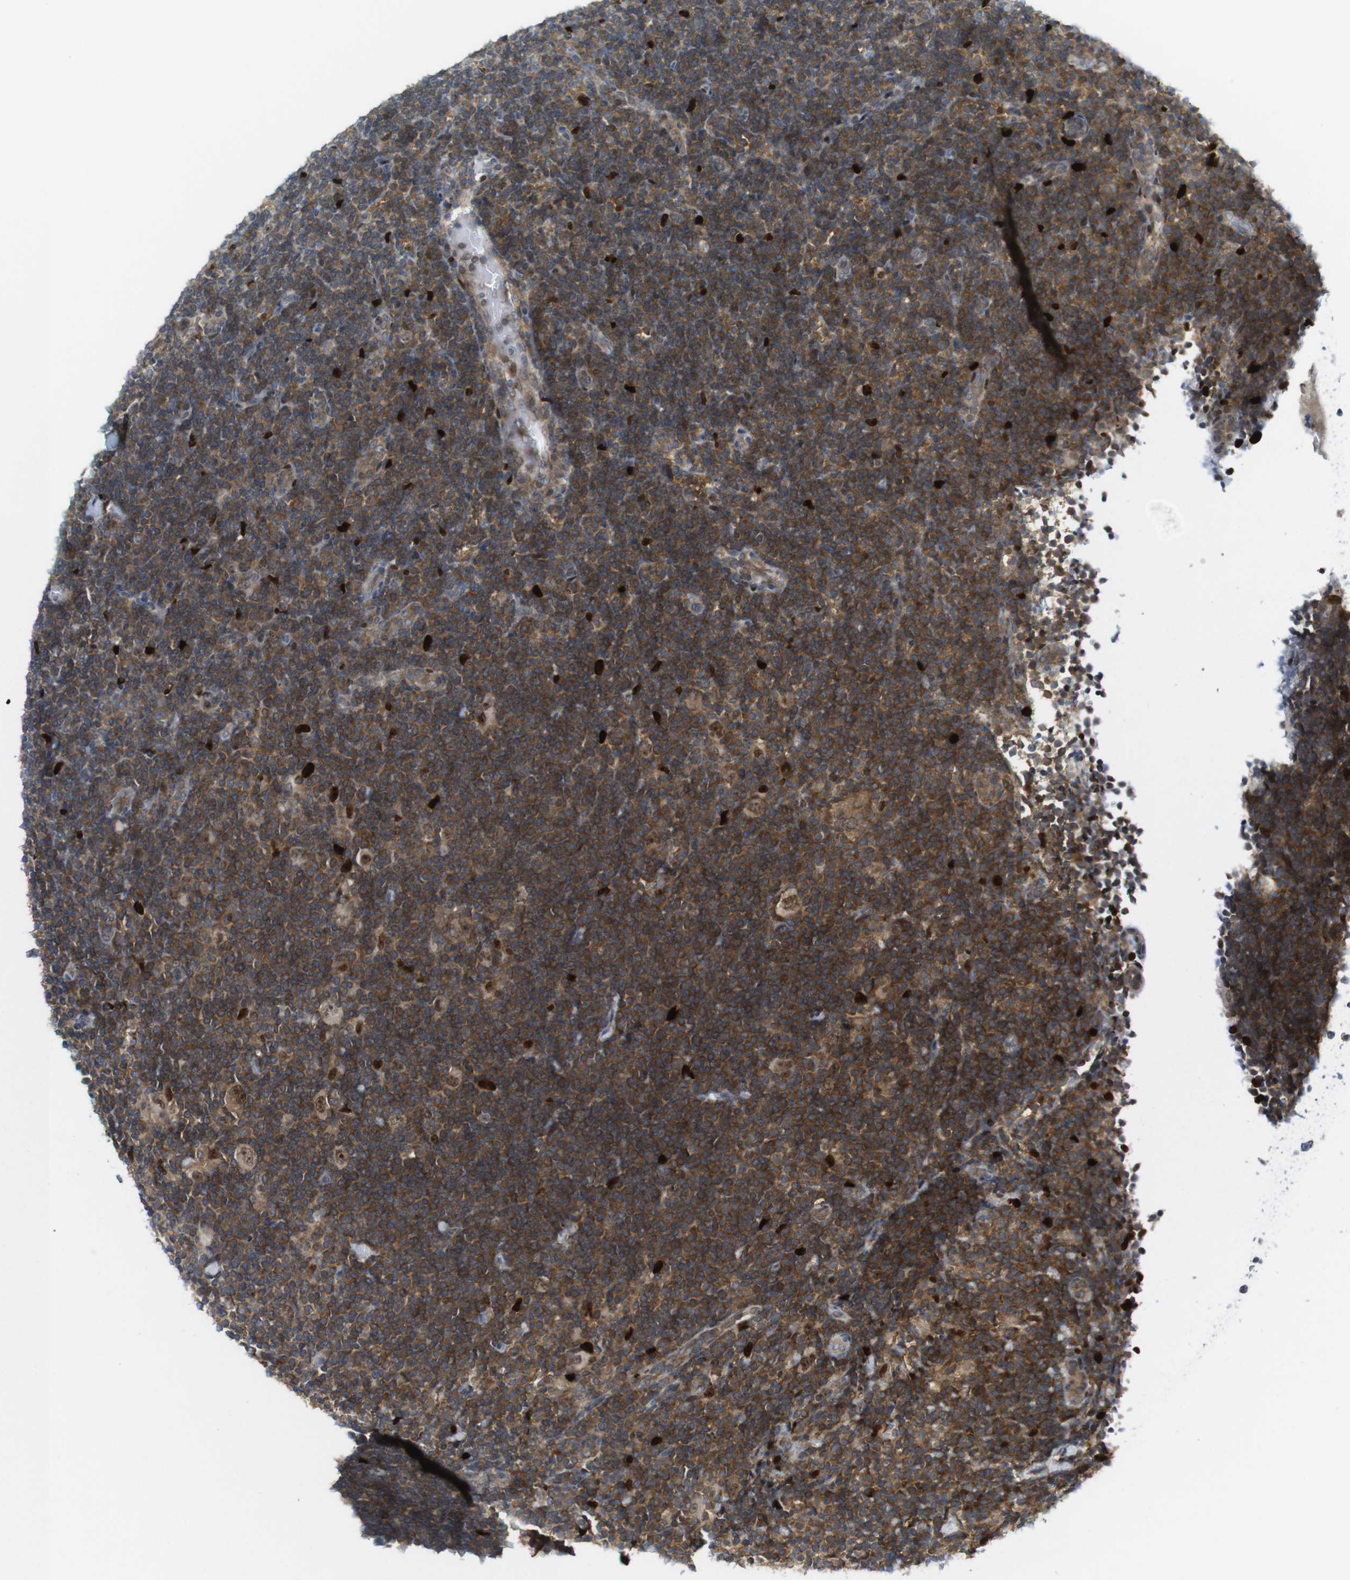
{"staining": {"intensity": "moderate", "quantity": ">75%", "location": "cytoplasmic/membranous,nuclear"}, "tissue": "lymphoma", "cell_type": "Tumor cells", "image_type": "cancer", "snomed": [{"axis": "morphology", "description": "Hodgkin's disease, NOS"}, {"axis": "topography", "description": "Lymph node"}], "caption": "Protein staining demonstrates moderate cytoplasmic/membranous and nuclear staining in approximately >75% of tumor cells in lymphoma.", "gene": "RCC1", "patient": {"sex": "female", "age": 57}}